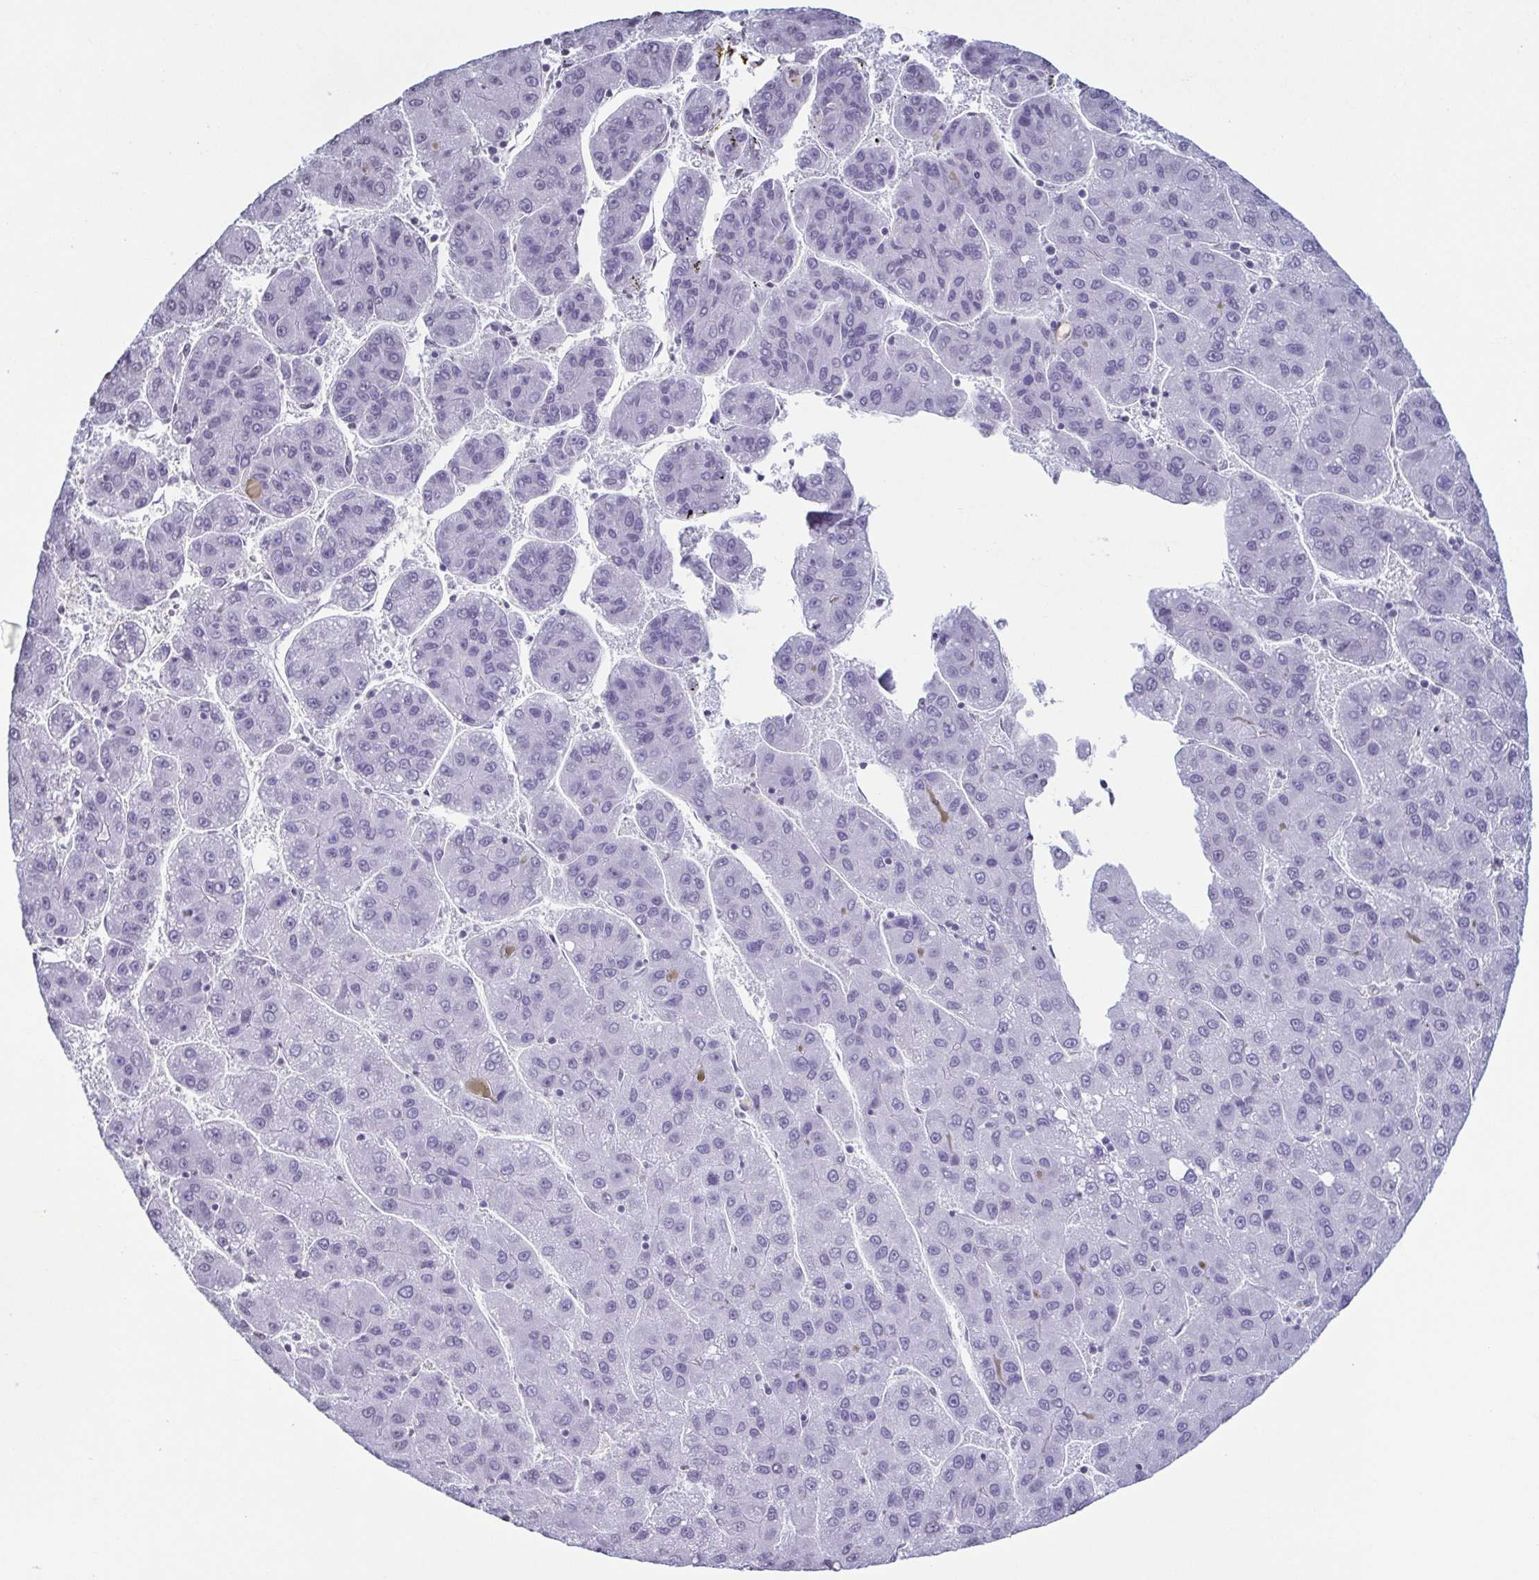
{"staining": {"intensity": "negative", "quantity": "none", "location": "none"}, "tissue": "liver cancer", "cell_type": "Tumor cells", "image_type": "cancer", "snomed": [{"axis": "morphology", "description": "Carcinoma, Hepatocellular, NOS"}, {"axis": "topography", "description": "Liver"}], "caption": "The histopathology image exhibits no staining of tumor cells in liver hepatocellular carcinoma. Brightfield microscopy of IHC stained with DAB (brown) and hematoxylin (blue), captured at high magnification.", "gene": "VCY1B", "patient": {"sex": "female", "age": 82}}